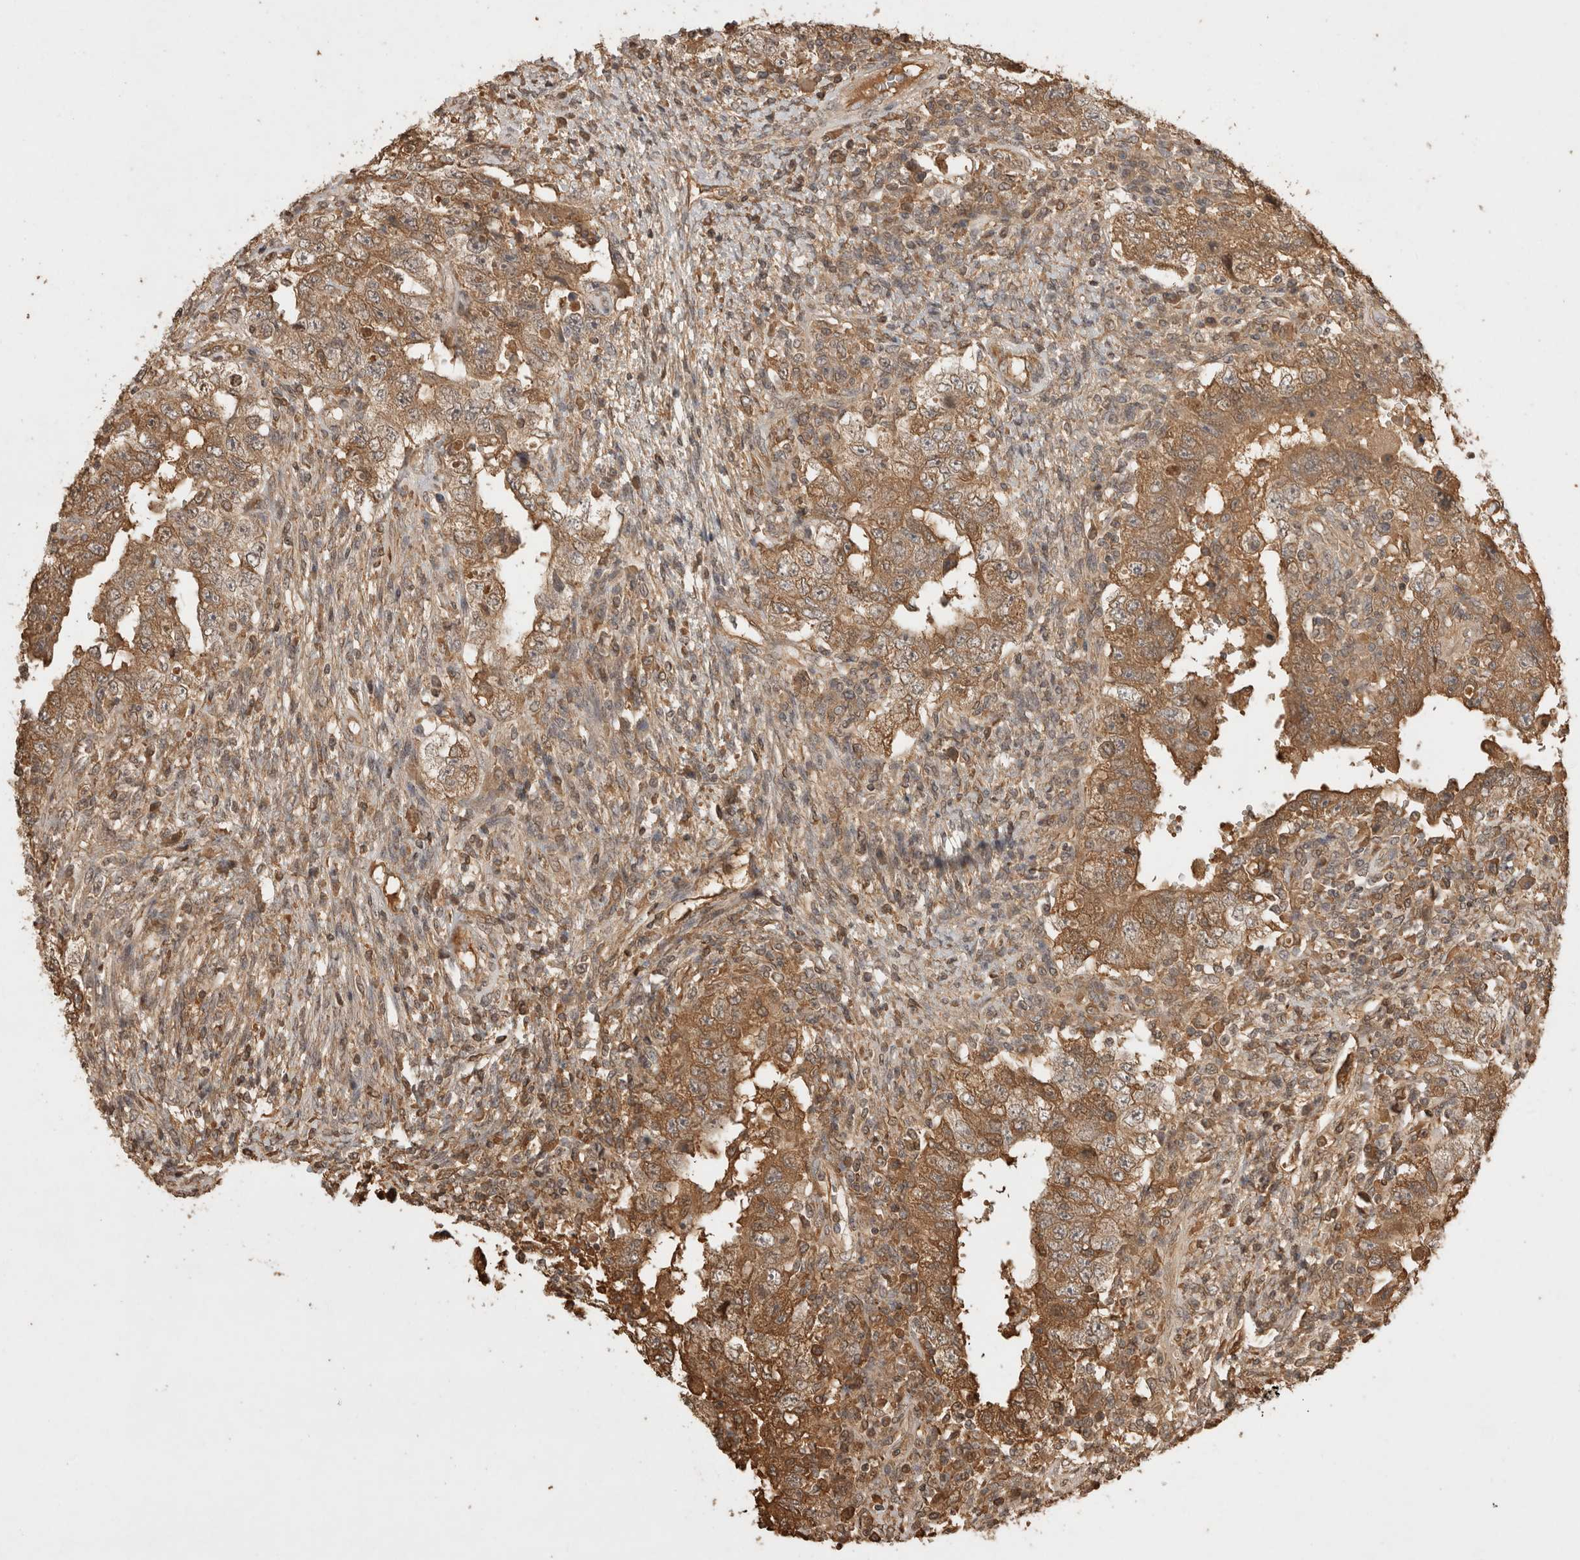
{"staining": {"intensity": "moderate", "quantity": ">75%", "location": "cytoplasmic/membranous"}, "tissue": "testis cancer", "cell_type": "Tumor cells", "image_type": "cancer", "snomed": [{"axis": "morphology", "description": "Carcinoma, Embryonal, NOS"}, {"axis": "topography", "description": "Testis"}], "caption": "Protein expression analysis of human testis cancer reveals moderate cytoplasmic/membranous positivity in about >75% of tumor cells. Ihc stains the protein in brown and the nuclei are stained blue.", "gene": "PRMT3", "patient": {"sex": "male", "age": 26}}